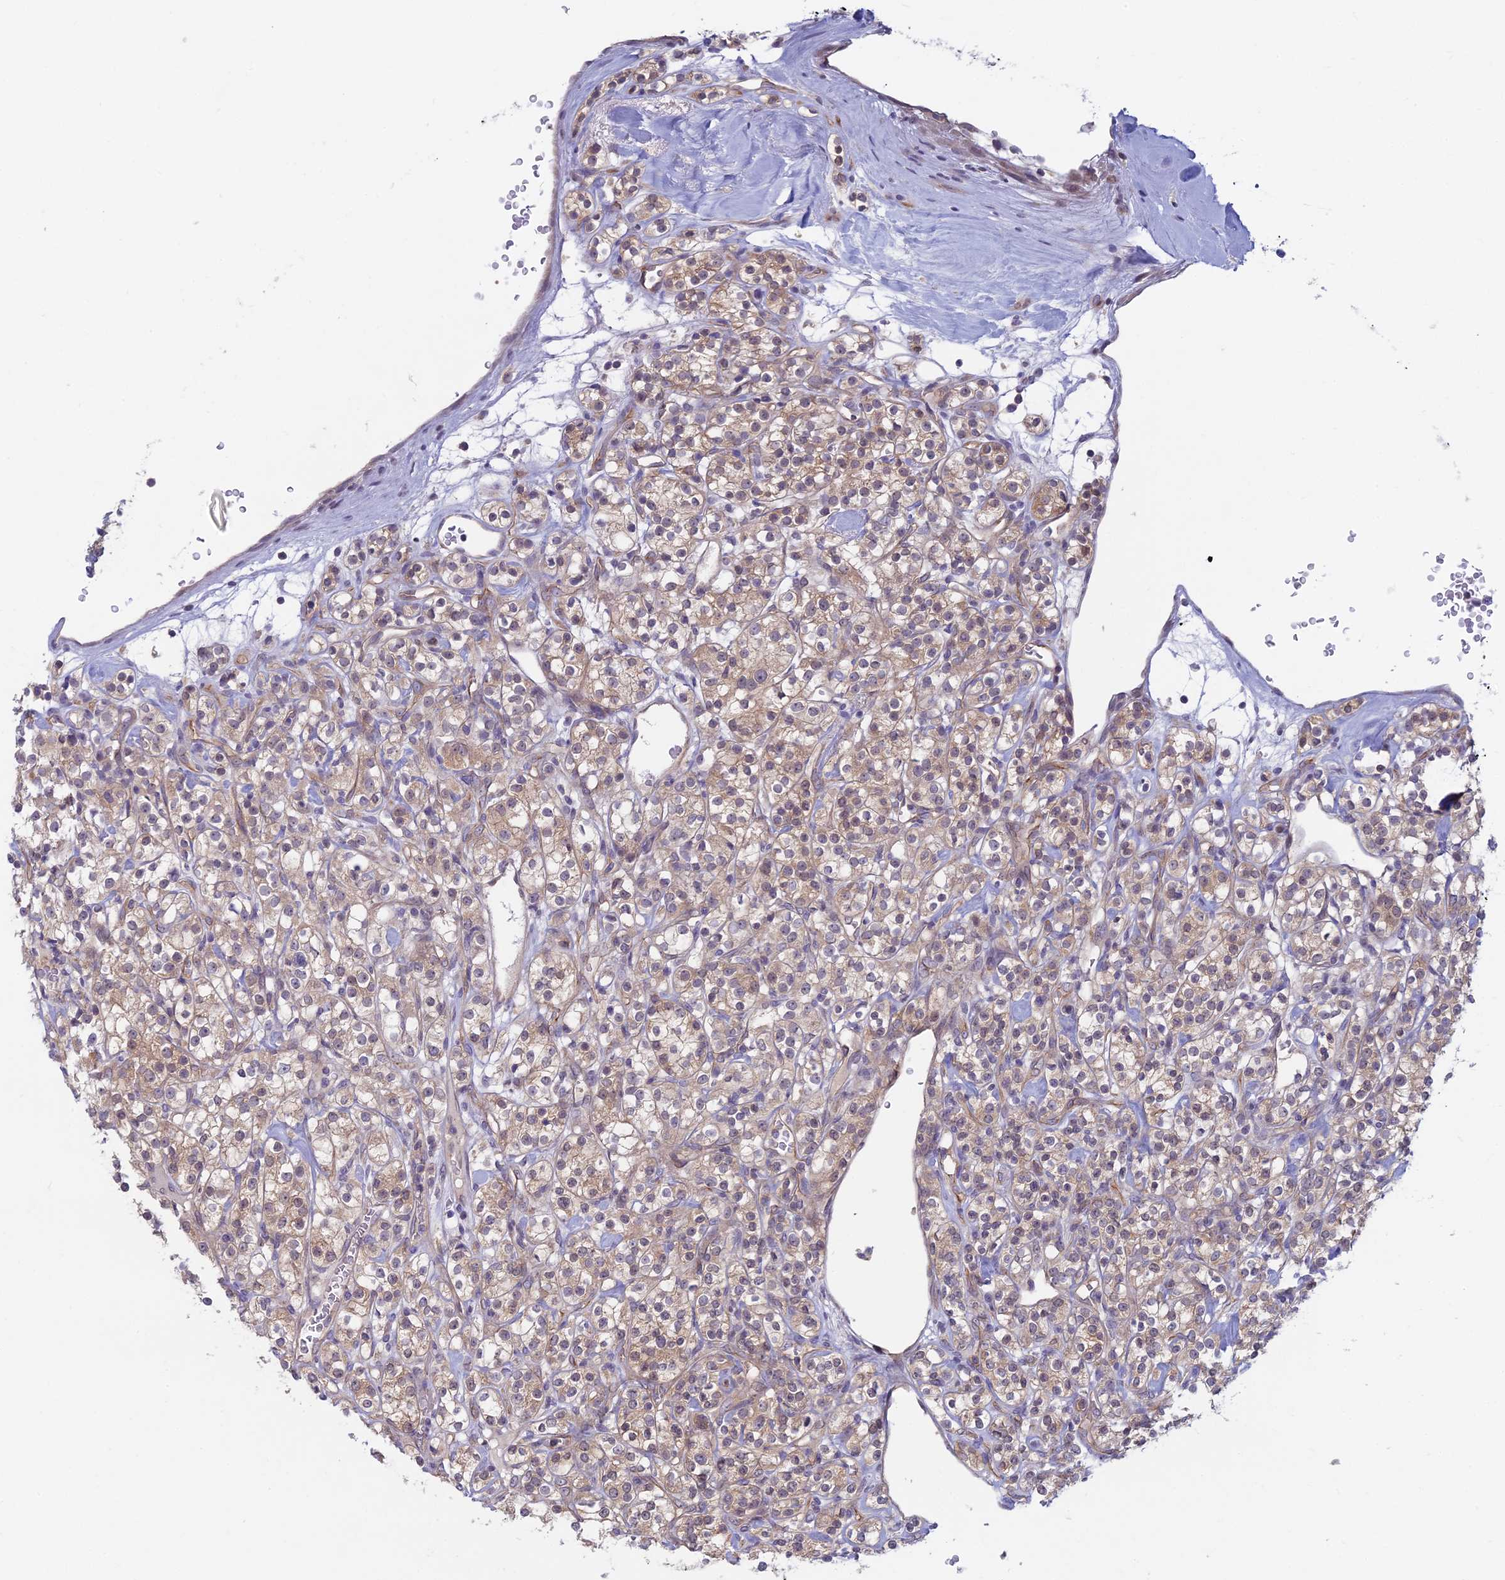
{"staining": {"intensity": "weak", "quantity": "25%-75%", "location": "cytoplasmic/membranous,nuclear"}, "tissue": "renal cancer", "cell_type": "Tumor cells", "image_type": "cancer", "snomed": [{"axis": "morphology", "description": "Adenocarcinoma, NOS"}, {"axis": "topography", "description": "Kidney"}], "caption": "DAB (3,3'-diaminobenzidine) immunohistochemical staining of renal adenocarcinoma exhibits weak cytoplasmic/membranous and nuclear protein positivity in approximately 25%-75% of tumor cells.", "gene": "METTL26", "patient": {"sex": "male", "age": 77}}